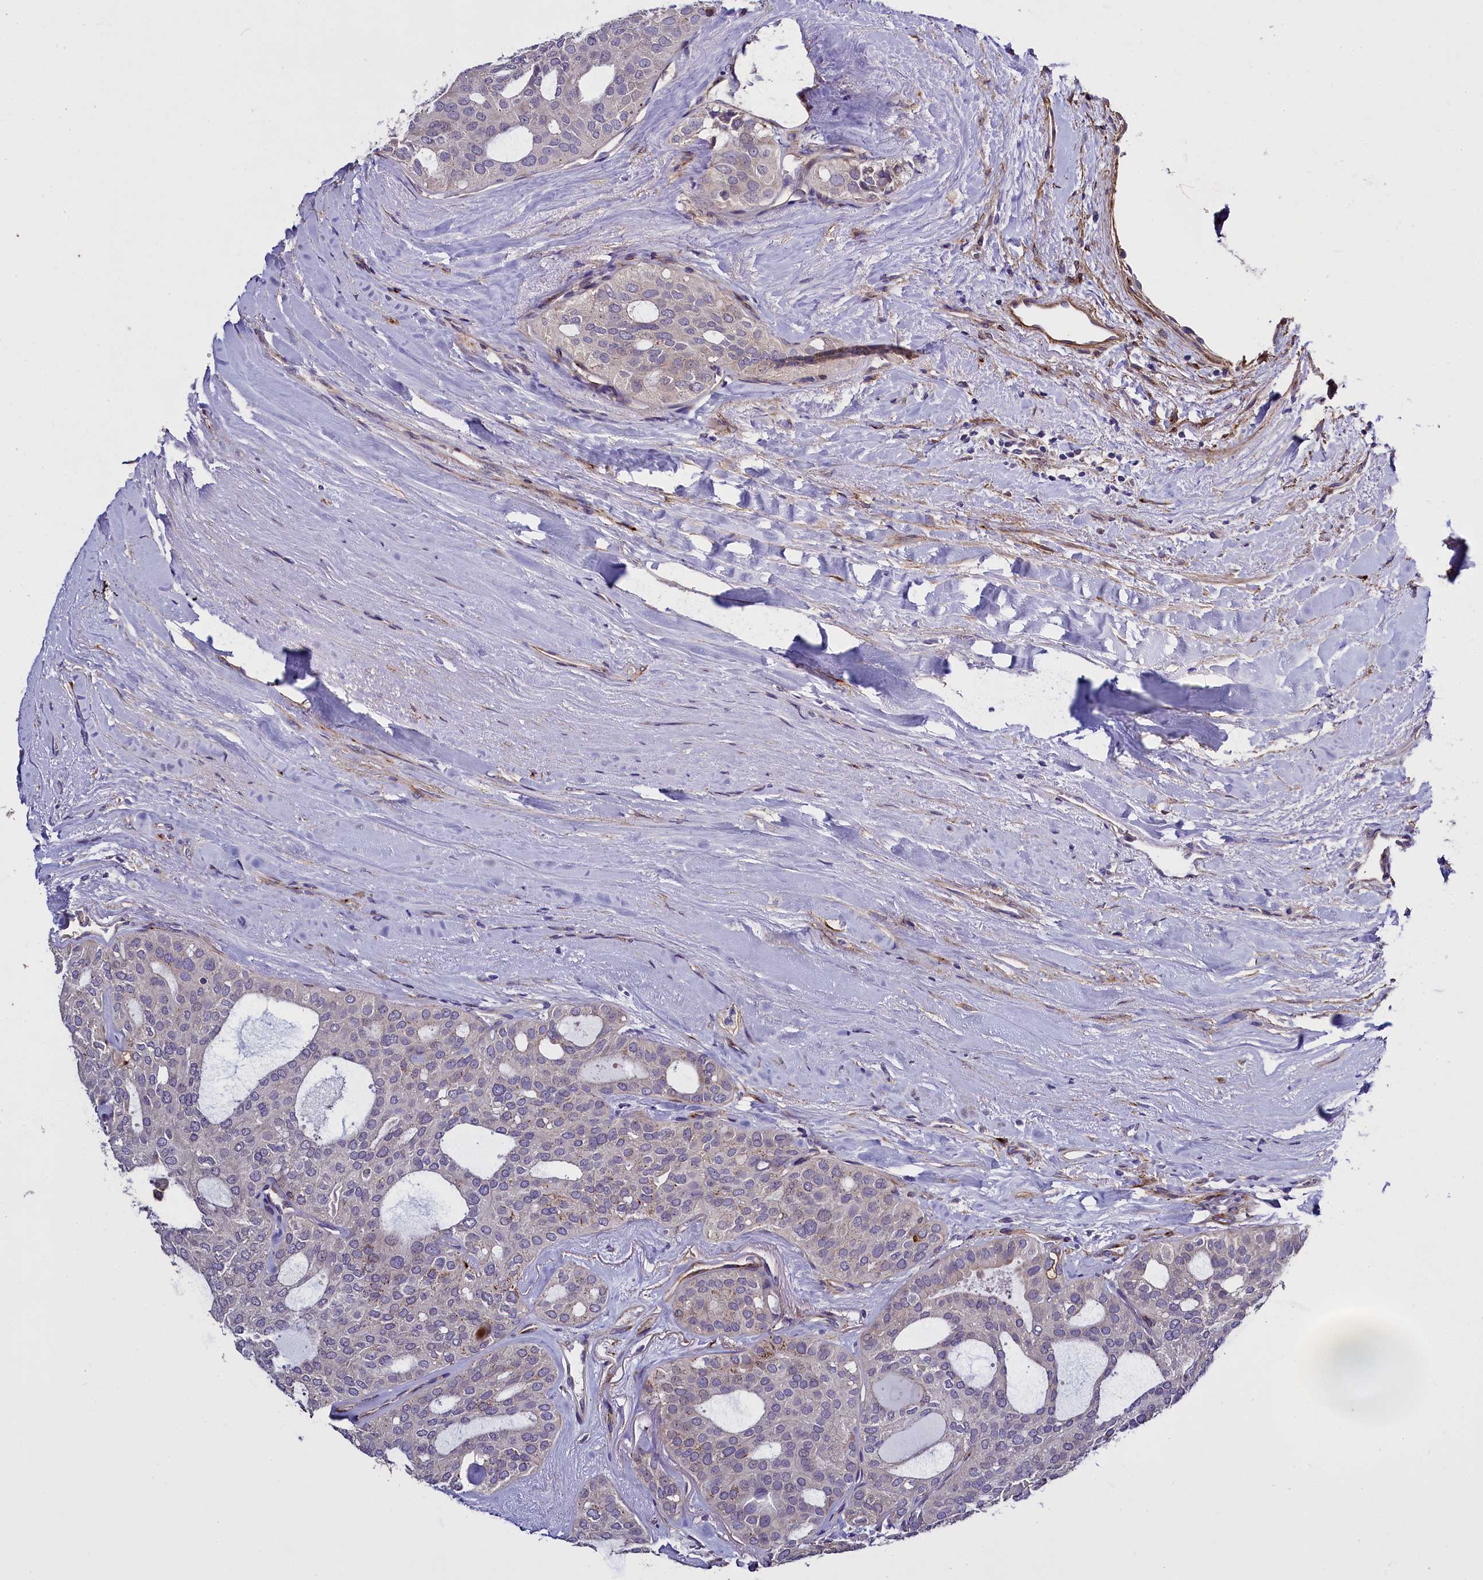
{"staining": {"intensity": "negative", "quantity": "none", "location": "none"}, "tissue": "thyroid cancer", "cell_type": "Tumor cells", "image_type": "cancer", "snomed": [{"axis": "morphology", "description": "Follicular adenoma carcinoma, NOS"}, {"axis": "topography", "description": "Thyroid gland"}], "caption": "Image shows no significant protein positivity in tumor cells of thyroid cancer (follicular adenoma carcinoma).", "gene": "MRC2", "patient": {"sex": "male", "age": 75}}